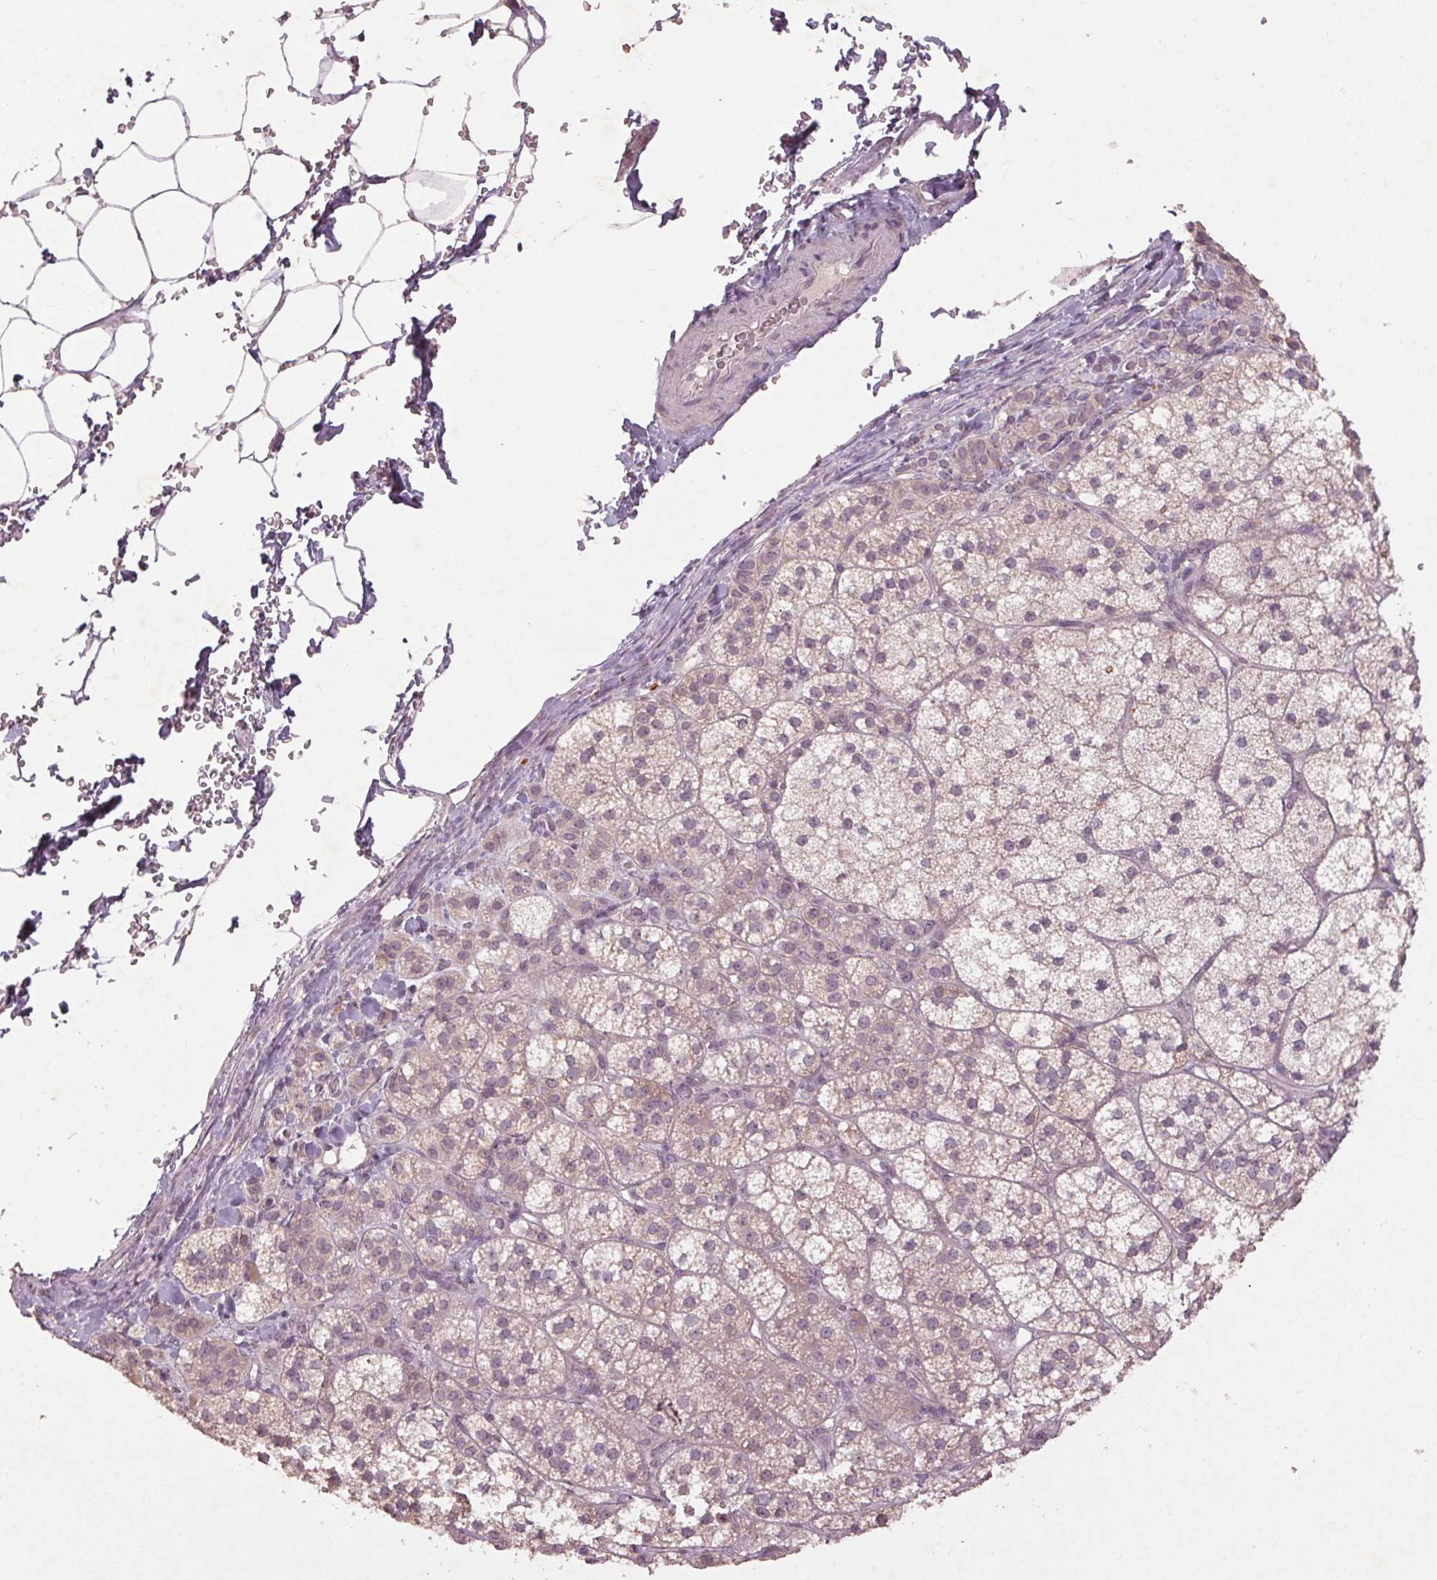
{"staining": {"intensity": "moderate", "quantity": "<25%", "location": "cytoplasmic/membranous"}, "tissue": "adrenal gland", "cell_type": "Glandular cells", "image_type": "normal", "snomed": [{"axis": "morphology", "description": "Normal tissue, NOS"}, {"axis": "topography", "description": "Adrenal gland"}], "caption": "Protein positivity by immunohistochemistry displays moderate cytoplasmic/membranous positivity in approximately <25% of glandular cells in benign adrenal gland.", "gene": "ENSG00000255641", "patient": {"sex": "female", "age": 60}}